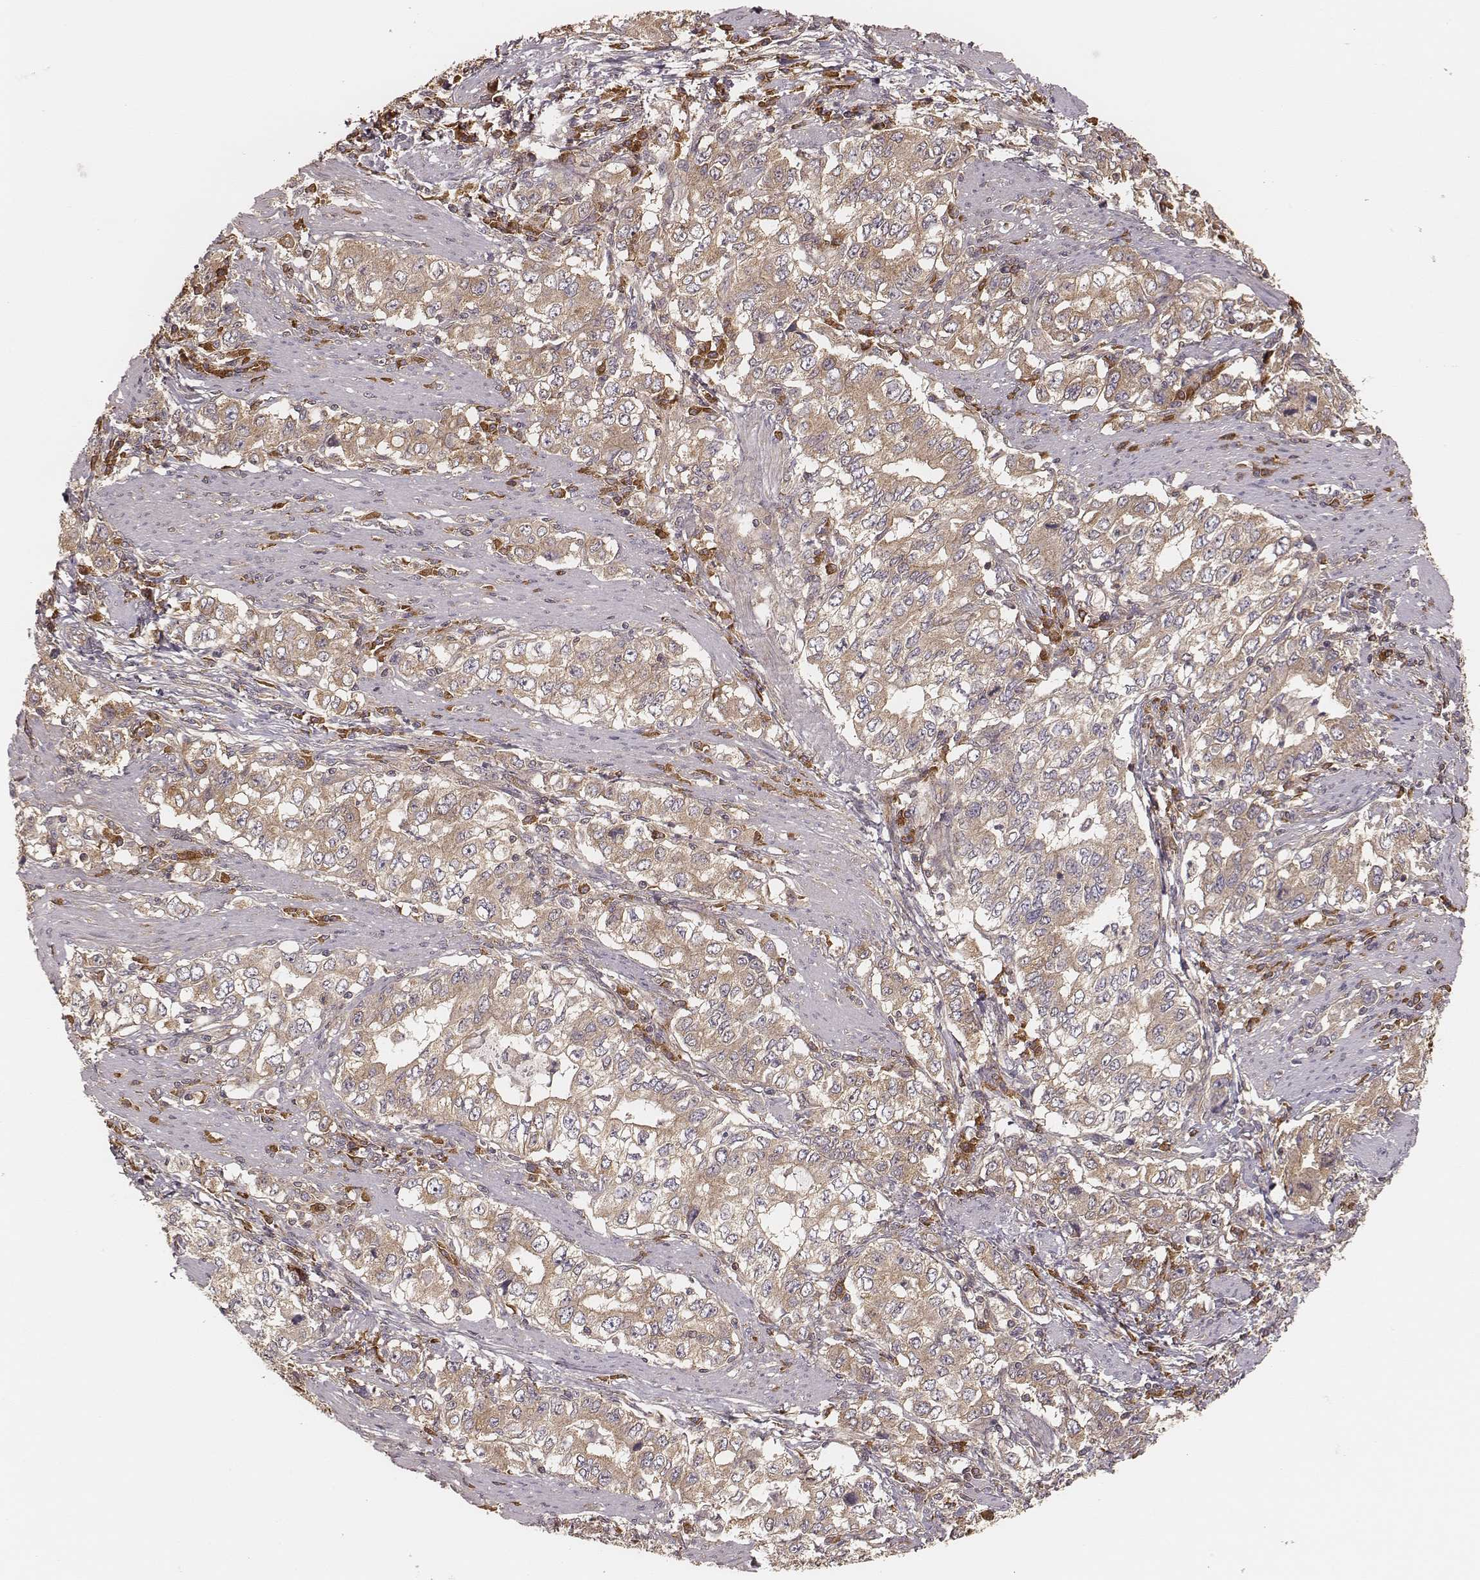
{"staining": {"intensity": "weak", "quantity": ">75%", "location": "cytoplasmic/membranous"}, "tissue": "stomach cancer", "cell_type": "Tumor cells", "image_type": "cancer", "snomed": [{"axis": "morphology", "description": "Adenocarcinoma, NOS"}, {"axis": "topography", "description": "Stomach, lower"}], "caption": "Immunohistochemistry (IHC) staining of stomach cancer, which exhibits low levels of weak cytoplasmic/membranous expression in approximately >75% of tumor cells indicating weak cytoplasmic/membranous protein positivity. The staining was performed using DAB (3,3'-diaminobenzidine) (brown) for protein detection and nuclei were counterstained in hematoxylin (blue).", "gene": "CARS1", "patient": {"sex": "female", "age": 72}}